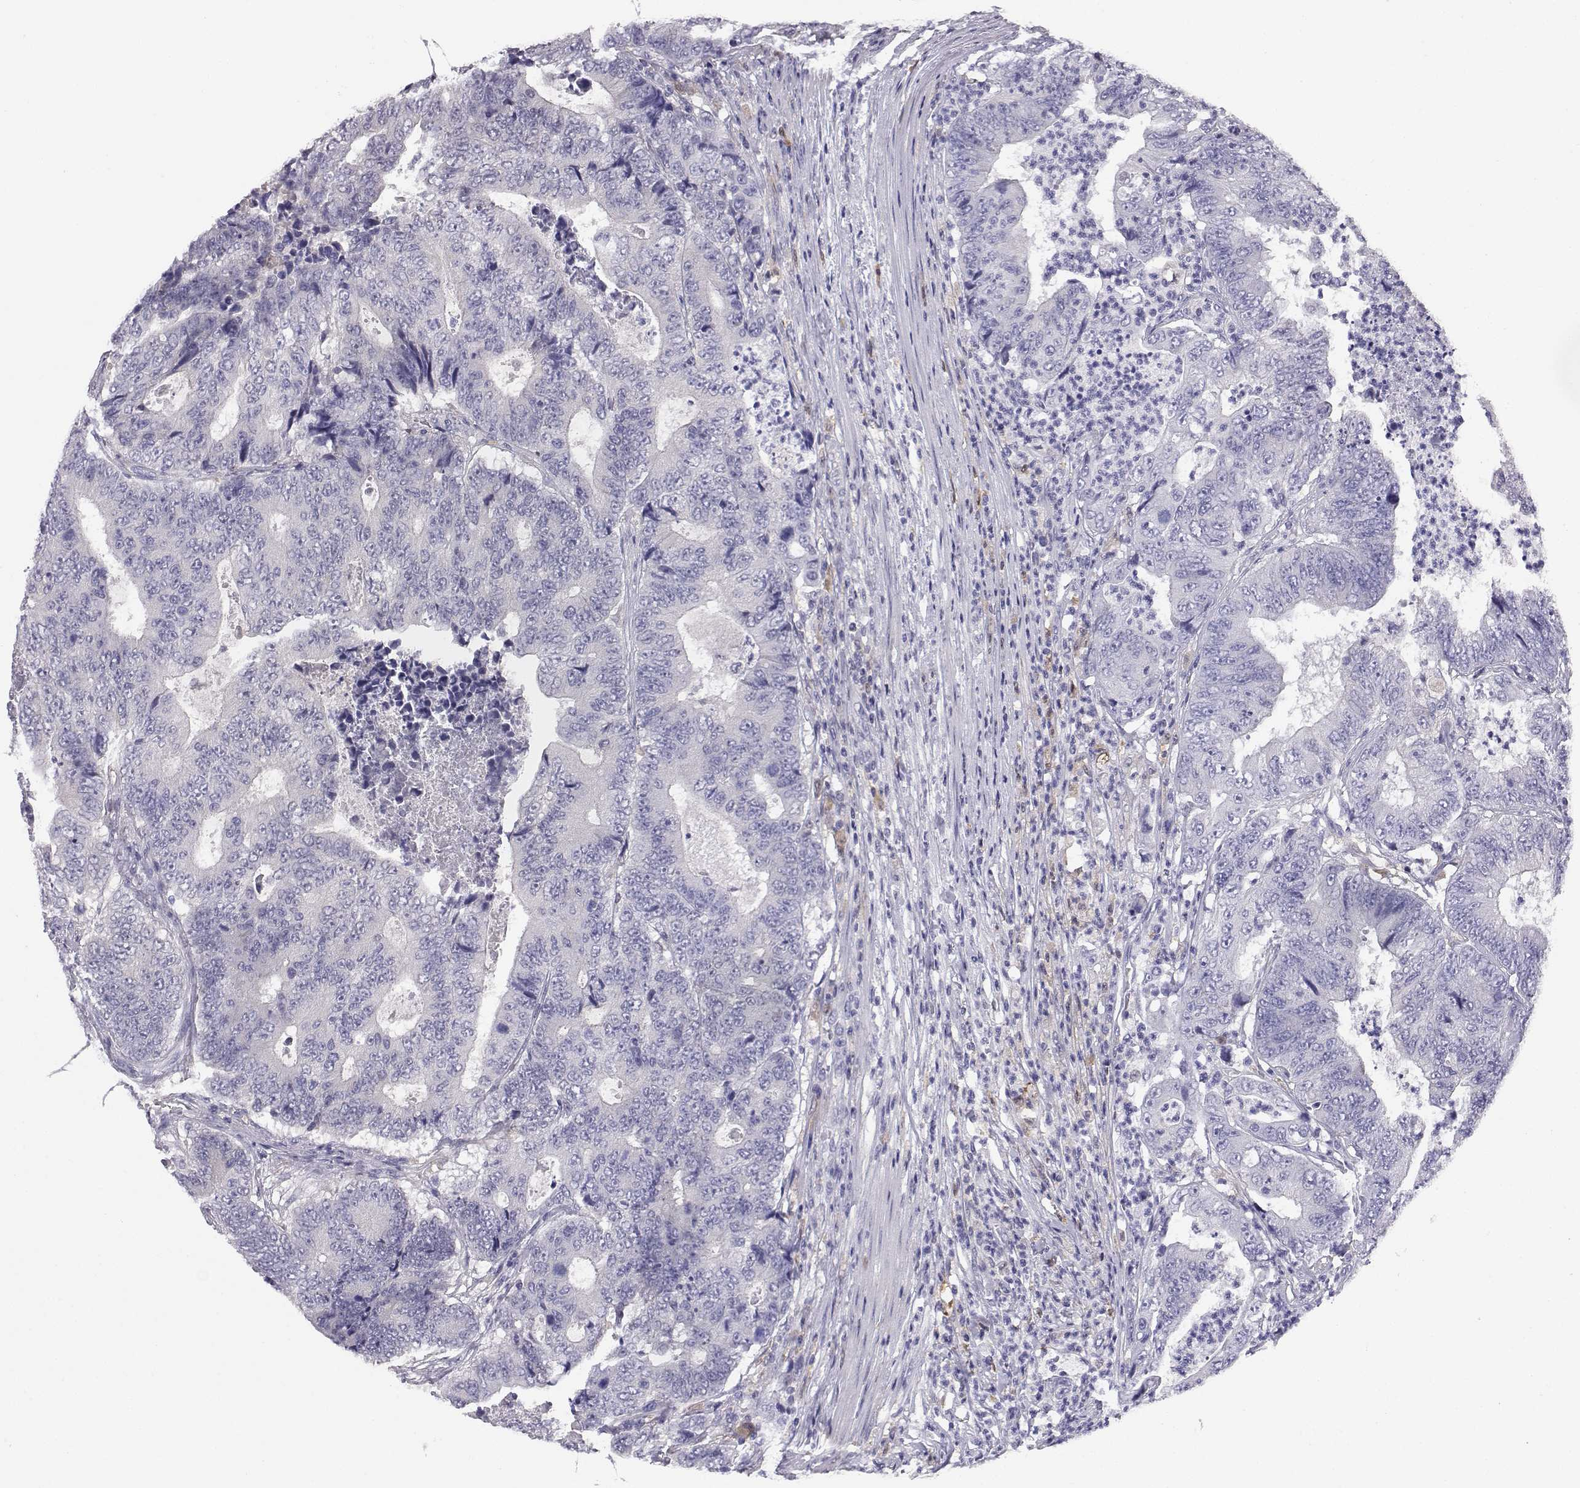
{"staining": {"intensity": "negative", "quantity": "none", "location": "none"}, "tissue": "colorectal cancer", "cell_type": "Tumor cells", "image_type": "cancer", "snomed": [{"axis": "morphology", "description": "Adenocarcinoma, NOS"}, {"axis": "topography", "description": "Colon"}], "caption": "Colorectal adenocarcinoma was stained to show a protein in brown. There is no significant staining in tumor cells.", "gene": "AKR1B1", "patient": {"sex": "female", "age": 48}}